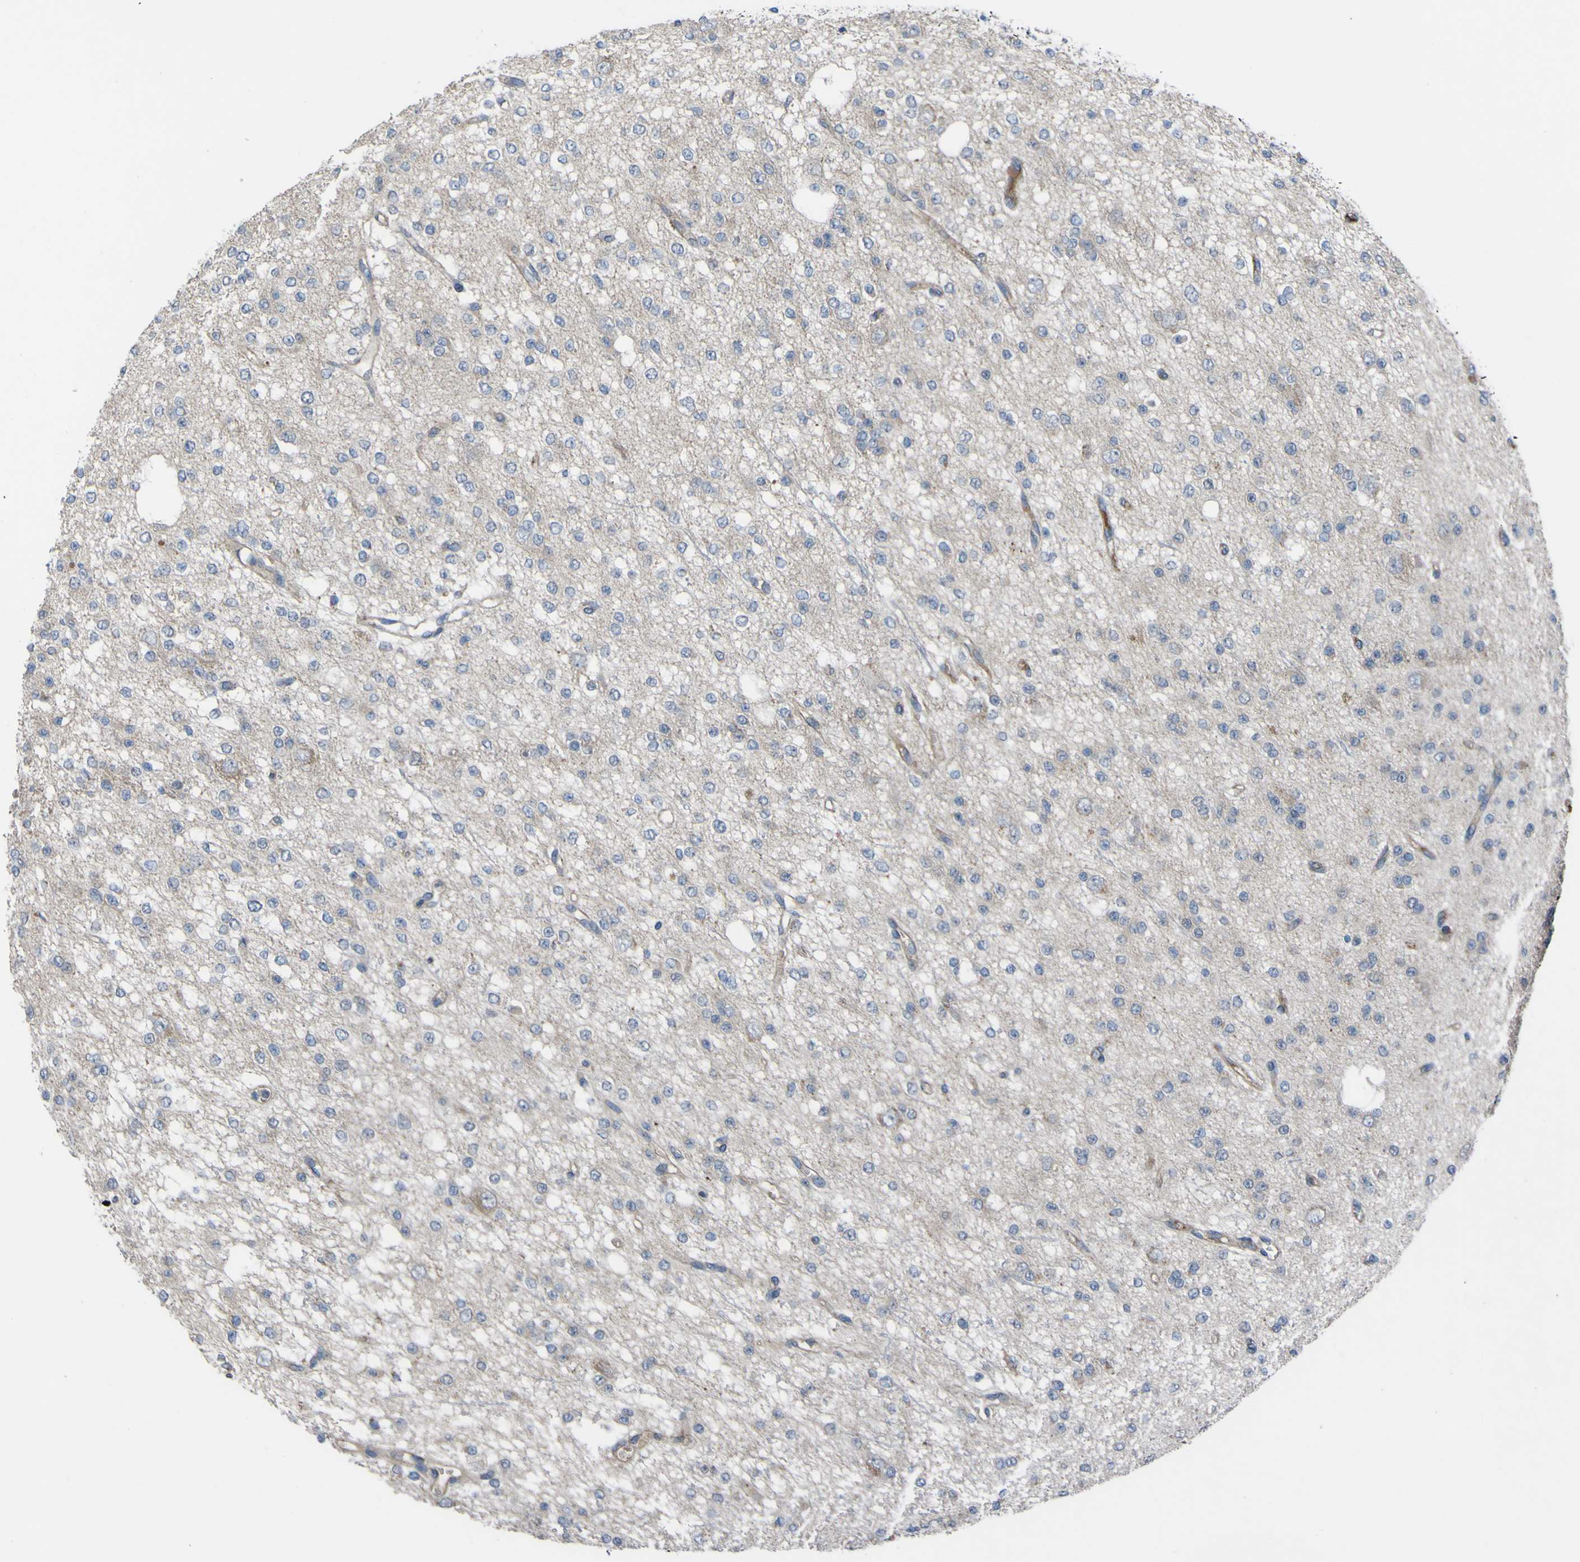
{"staining": {"intensity": "negative", "quantity": "none", "location": "none"}, "tissue": "glioma", "cell_type": "Tumor cells", "image_type": "cancer", "snomed": [{"axis": "morphology", "description": "Glioma, malignant, Low grade"}, {"axis": "topography", "description": "Brain"}], "caption": "Histopathology image shows no significant protein positivity in tumor cells of glioma. (DAB immunohistochemistry with hematoxylin counter stain).", "gene": "GPLD1", "patient": {"sex": "male", "age": 38}}